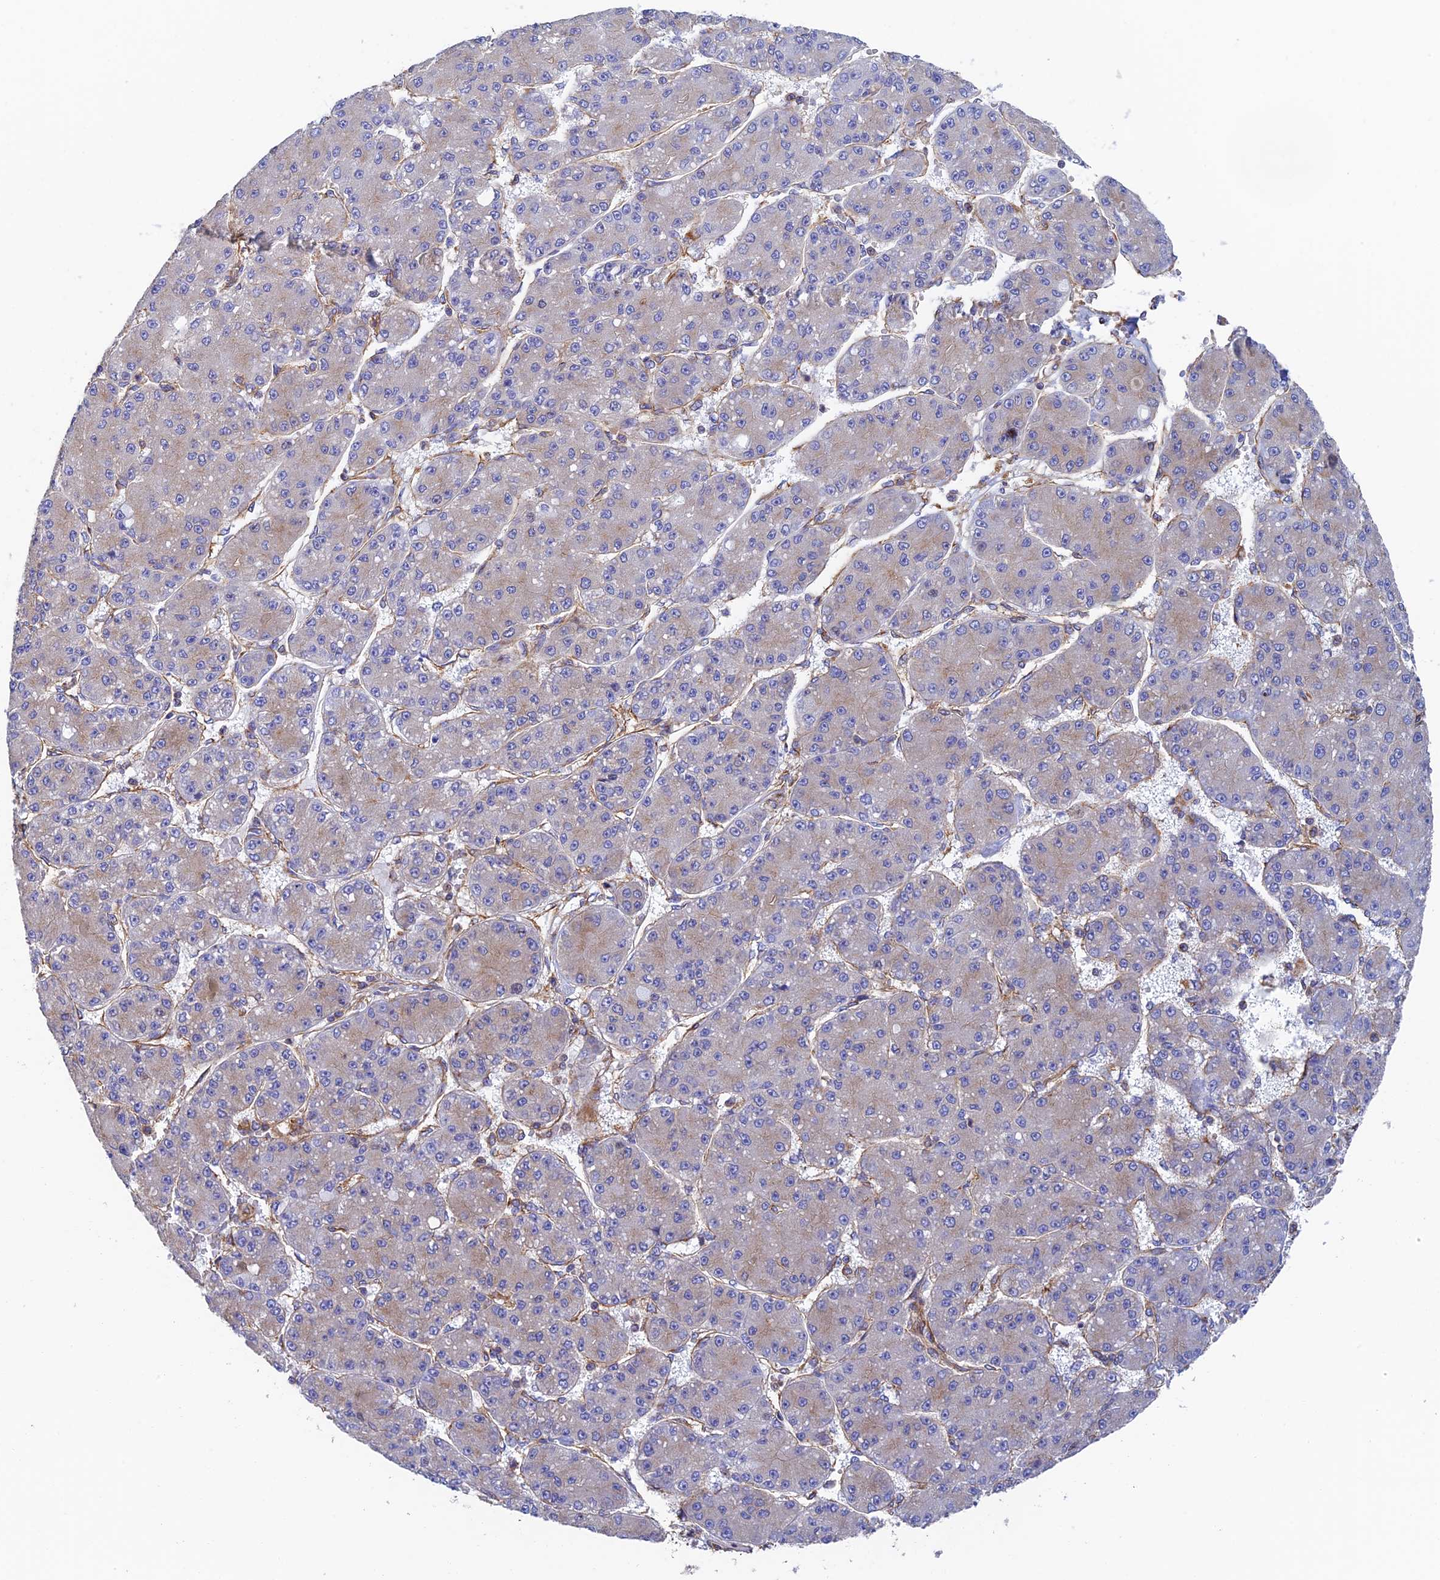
{"staining": {"intensity": "weak", "quantity": "<25%", "location": "cytoplasmic/membranous"}, "tissue": "liver cancer", "cell_type": "Tumor cells", "image_type": "cancer", "snomed": [{"axis": "morphology", "description": "Carcinoma, Hepatocellular, NOS"}, {"axis": "topography", "description": "Liver"}], "caption": "The immunohistochemistry micrograph has no significant staining in tumor cells of liver cancer (hepatocellular carcinoma) tissue.", "gene": "DCTN2", "patient": {"sex": "male", "age": 67}}